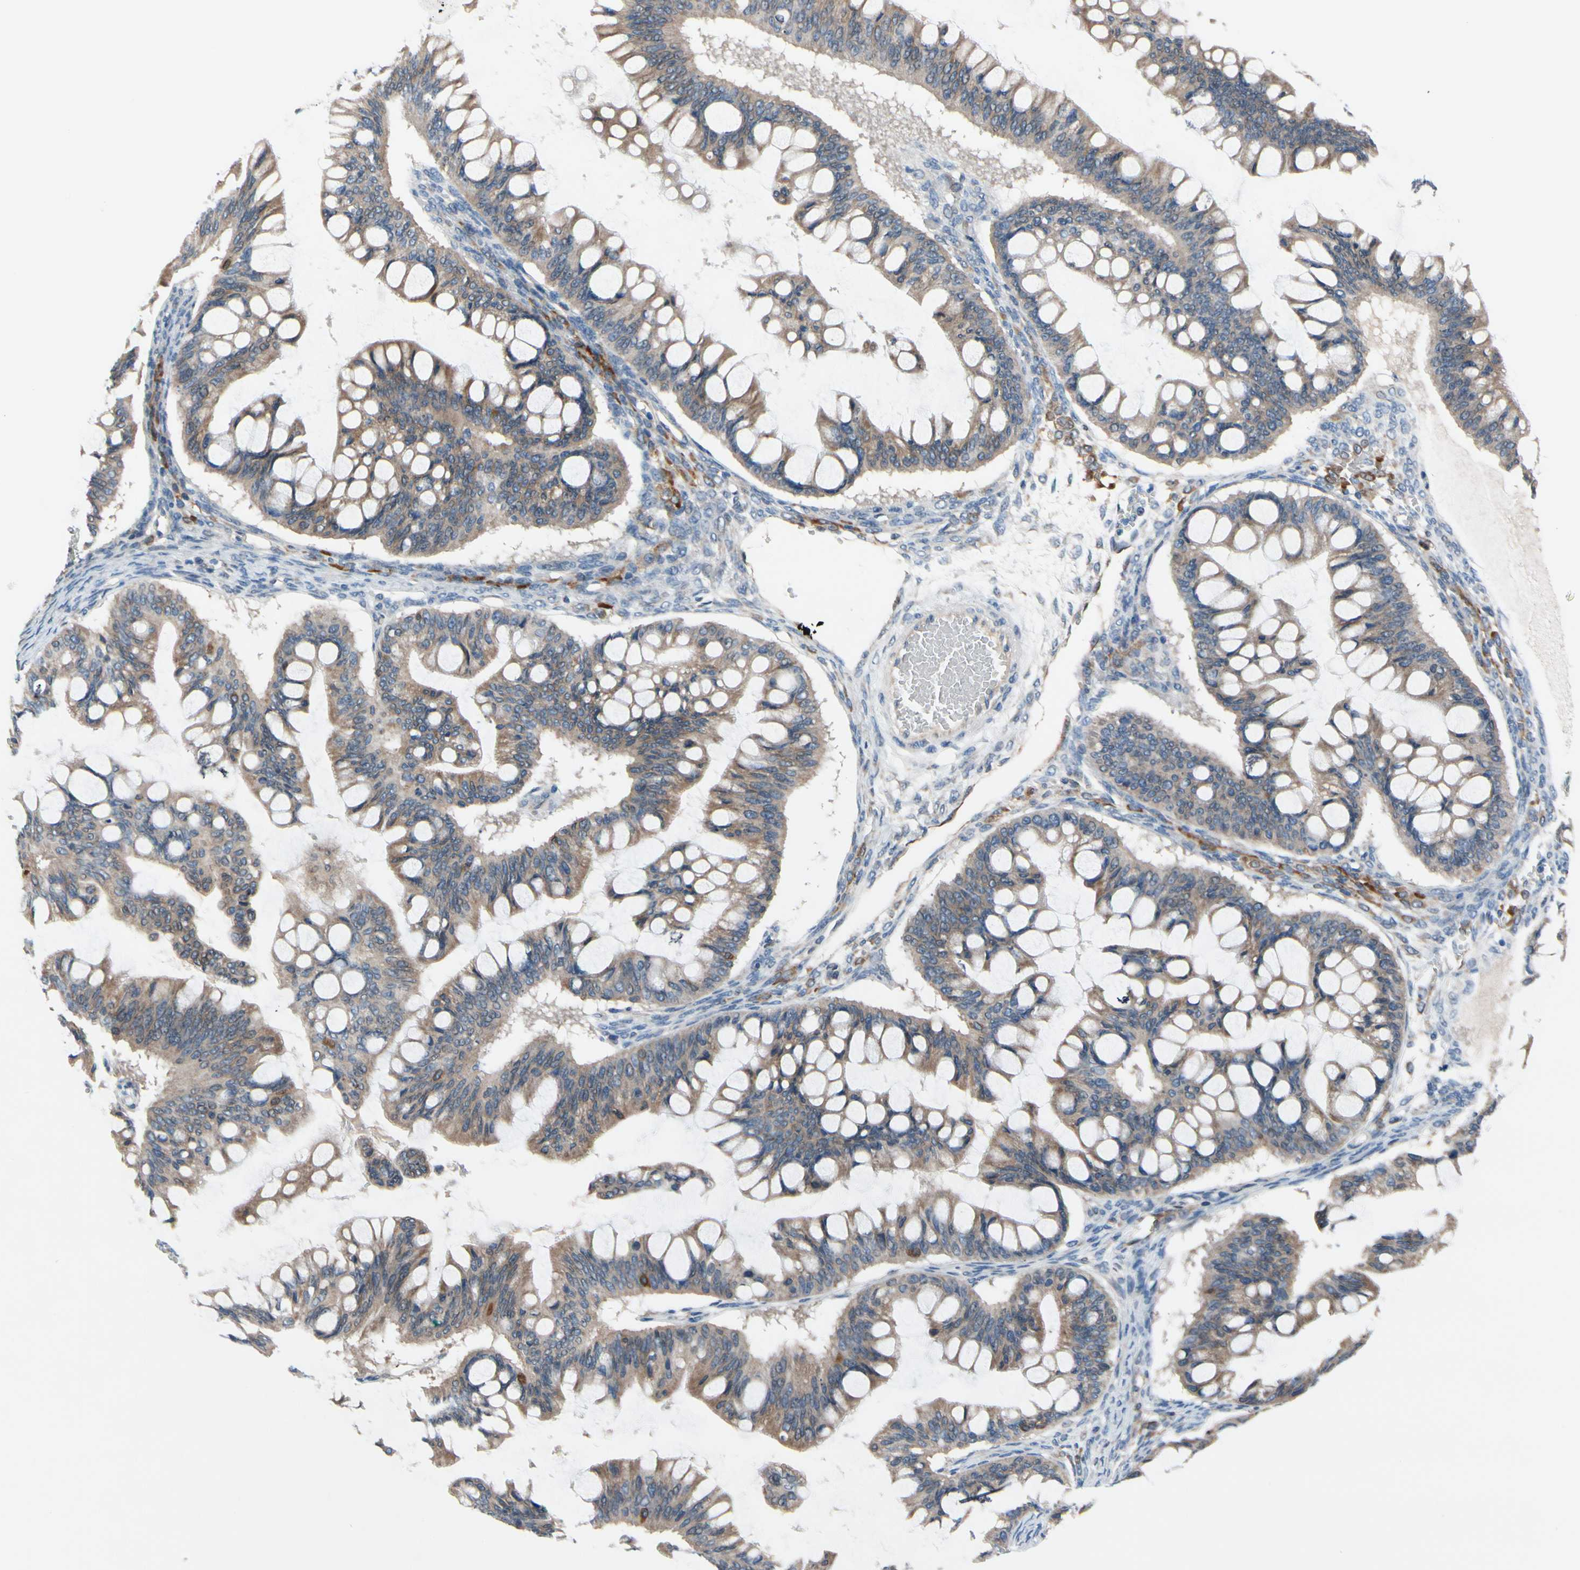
{"staining": {"intensity": "moderate", "quantity": ">75%", "location": "cytoplasmic/membranous"}, "tissue": "ovarian cancer", "cell_type": "Tumor cells", "image_type": "cancer", "snomed": [{"axis": "morphology", "description": "Cystadenocarcinoma, mucinous, NOS"}, {"axis": "topography", "description": "Ovary"}], "caption": "Ovarian mucinous cystadenocarcinoma stained for a protein (brown) demonstrates moderate cytoplasmic/membranous positive positivity in approximately >75% of tumor cells.", "gene": "PRXL2A", "patient": {"sex": "female", "age": 73}}